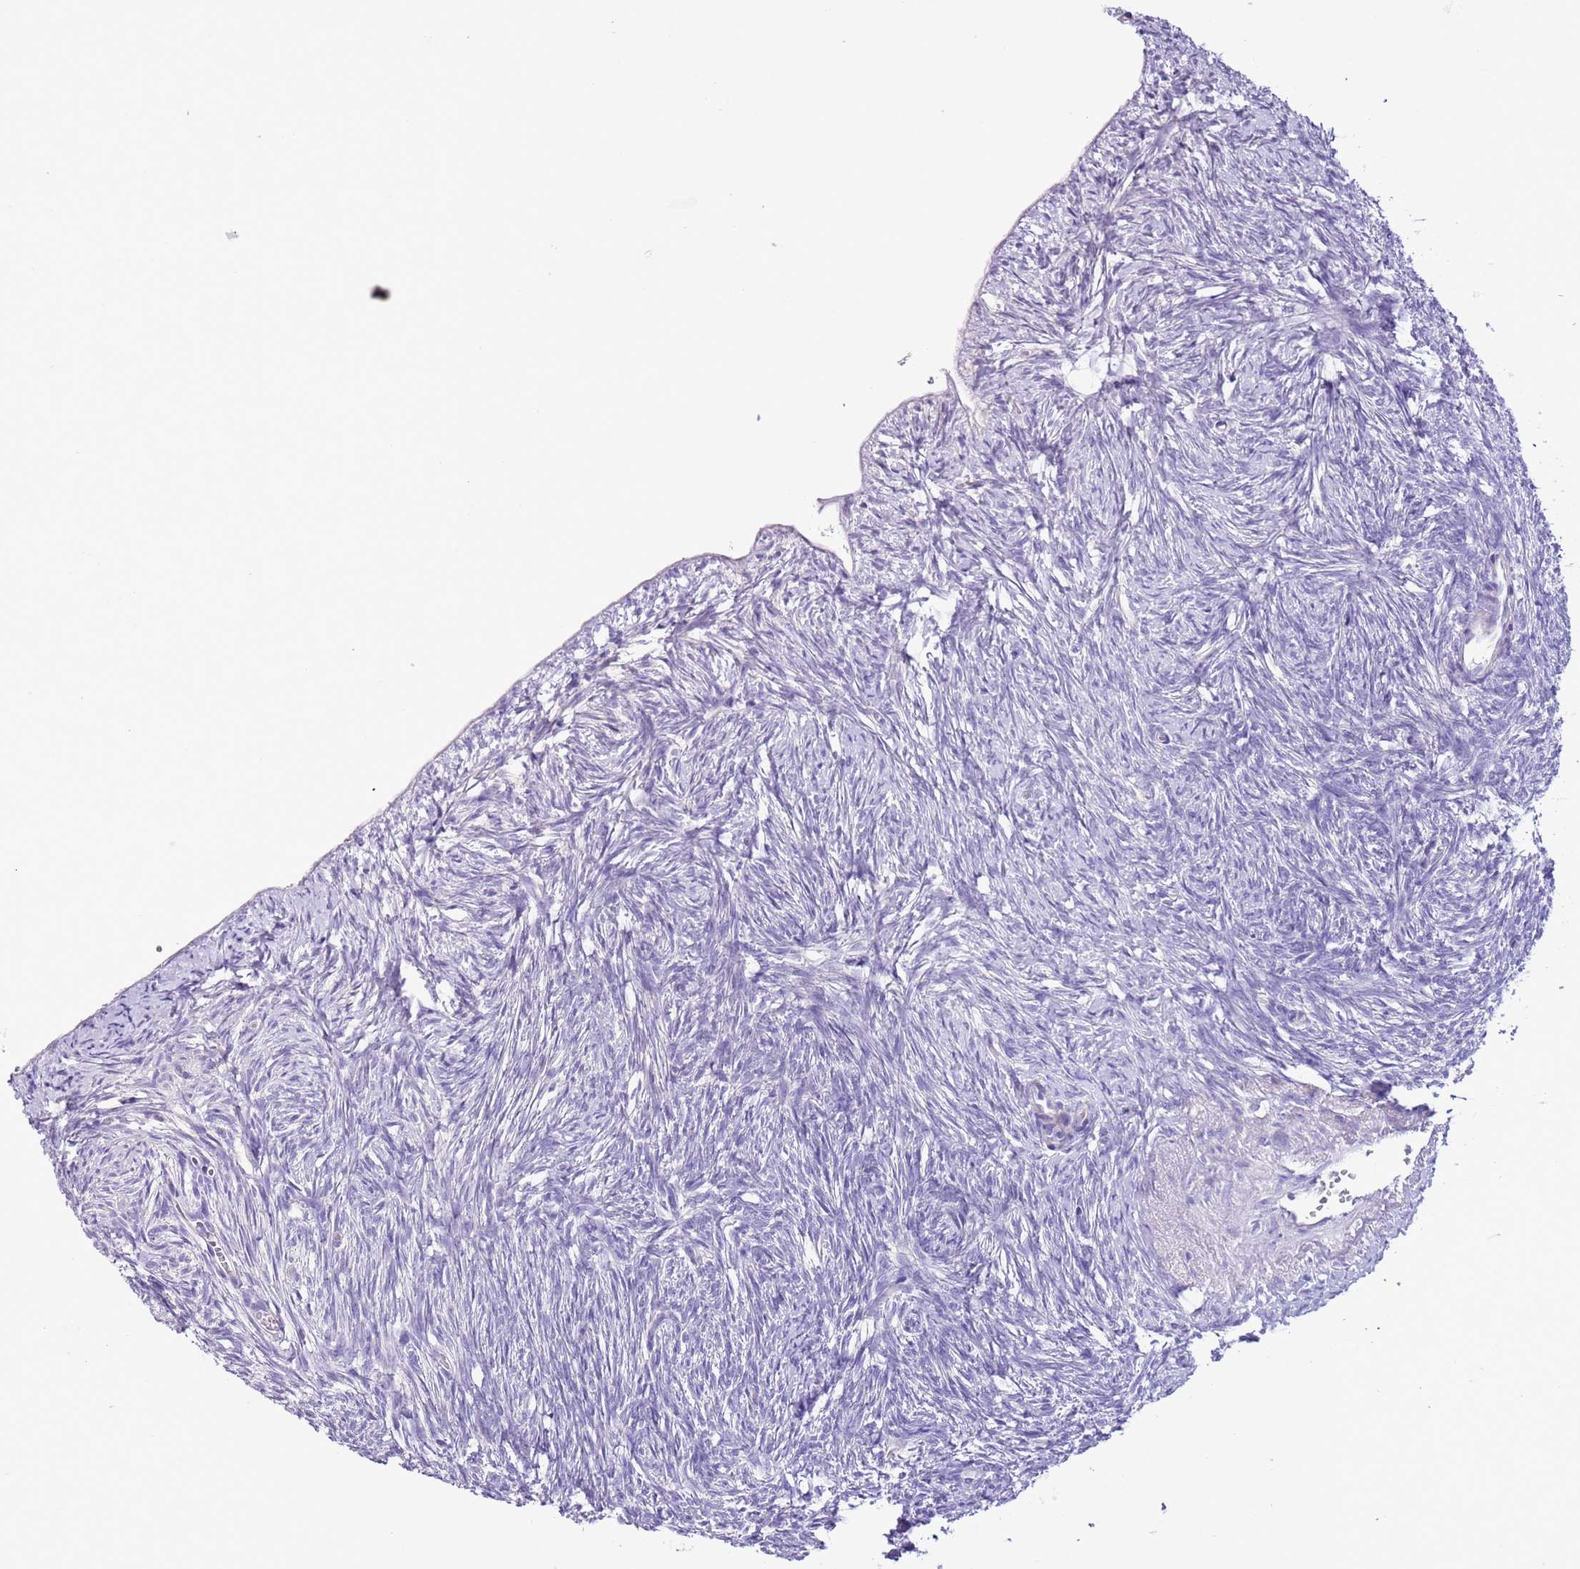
{"staining": {"intensity": "negative", "quantity": "none", "location": "none"}, "tissue": "ovary", "cell_type": "Ovarian stroma cells", "image_type": "normal", "snomed": [{"axis": "morphology", "description": "Normal tissue, NOS"}, {"axis": "topography", "description": "Ovary"}], "caption": "This is a histopathology image of IHC staining of unremarkable ovary, which shows no staining in ovarian stroma cells.", "gene": "ZNF697", "patient": {"sex": "female", "age": 51}}